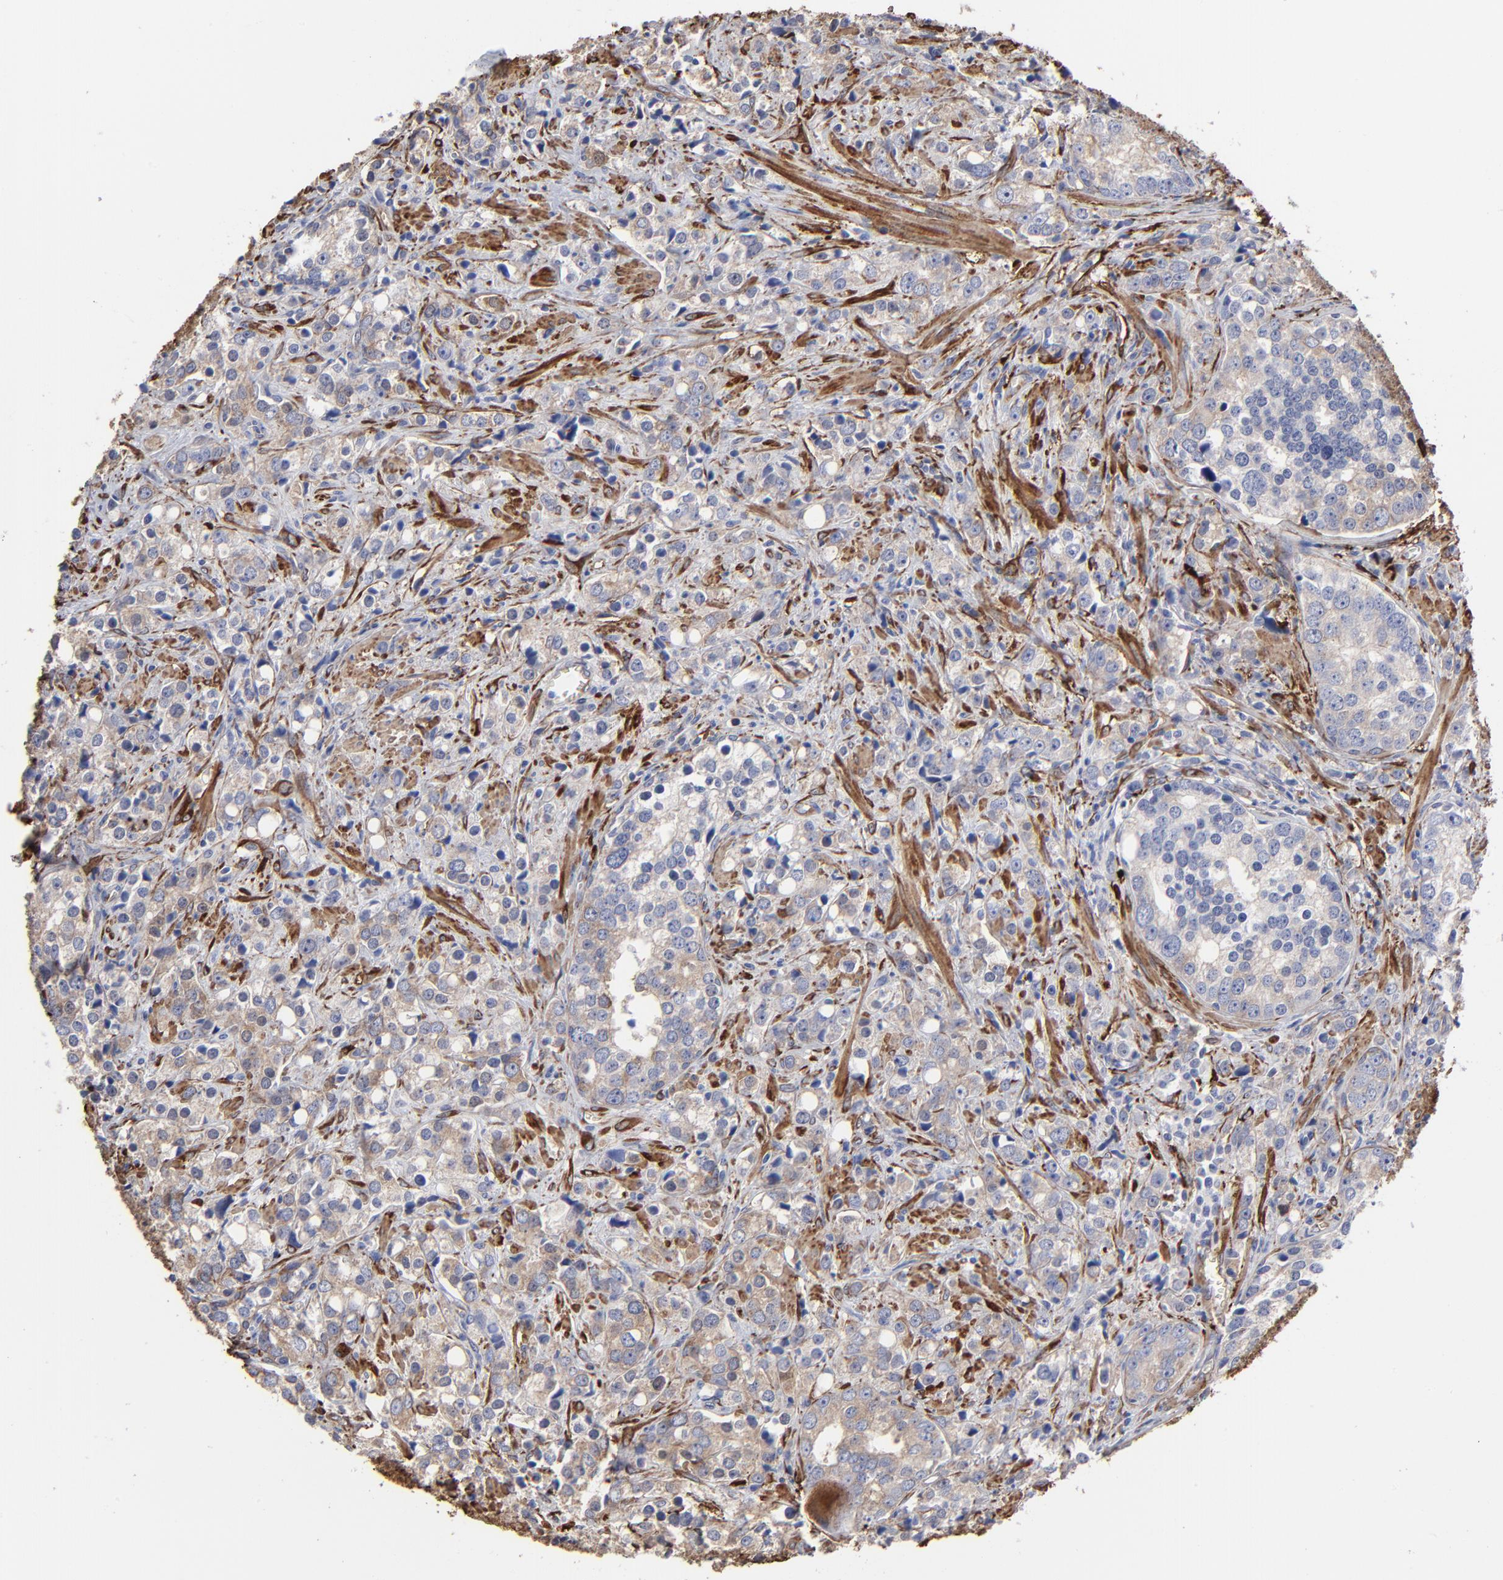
{"staining": {"intensity": "weak", "quantity": "25%-75%", "location": "cytoplasmic/membranous"}, "tissue": "prostate cancer", "cell_type": "Tumor cells", "image_type": "cancer", "snomed": [{"axis": "morphology", "description": "Adenocarcinoma, High grade"}, {"axis": "topography", "description": "Prostate"}], "caption": "The micrograph displays immunohistochemical staining of prostate high-grade adenocarcinoma. There is weak cytoplasmic/membranous staining is present in about 25%-75% of tumor cells.", "gene": "CILP", "patient": {"sex": "male", "age": 71}}